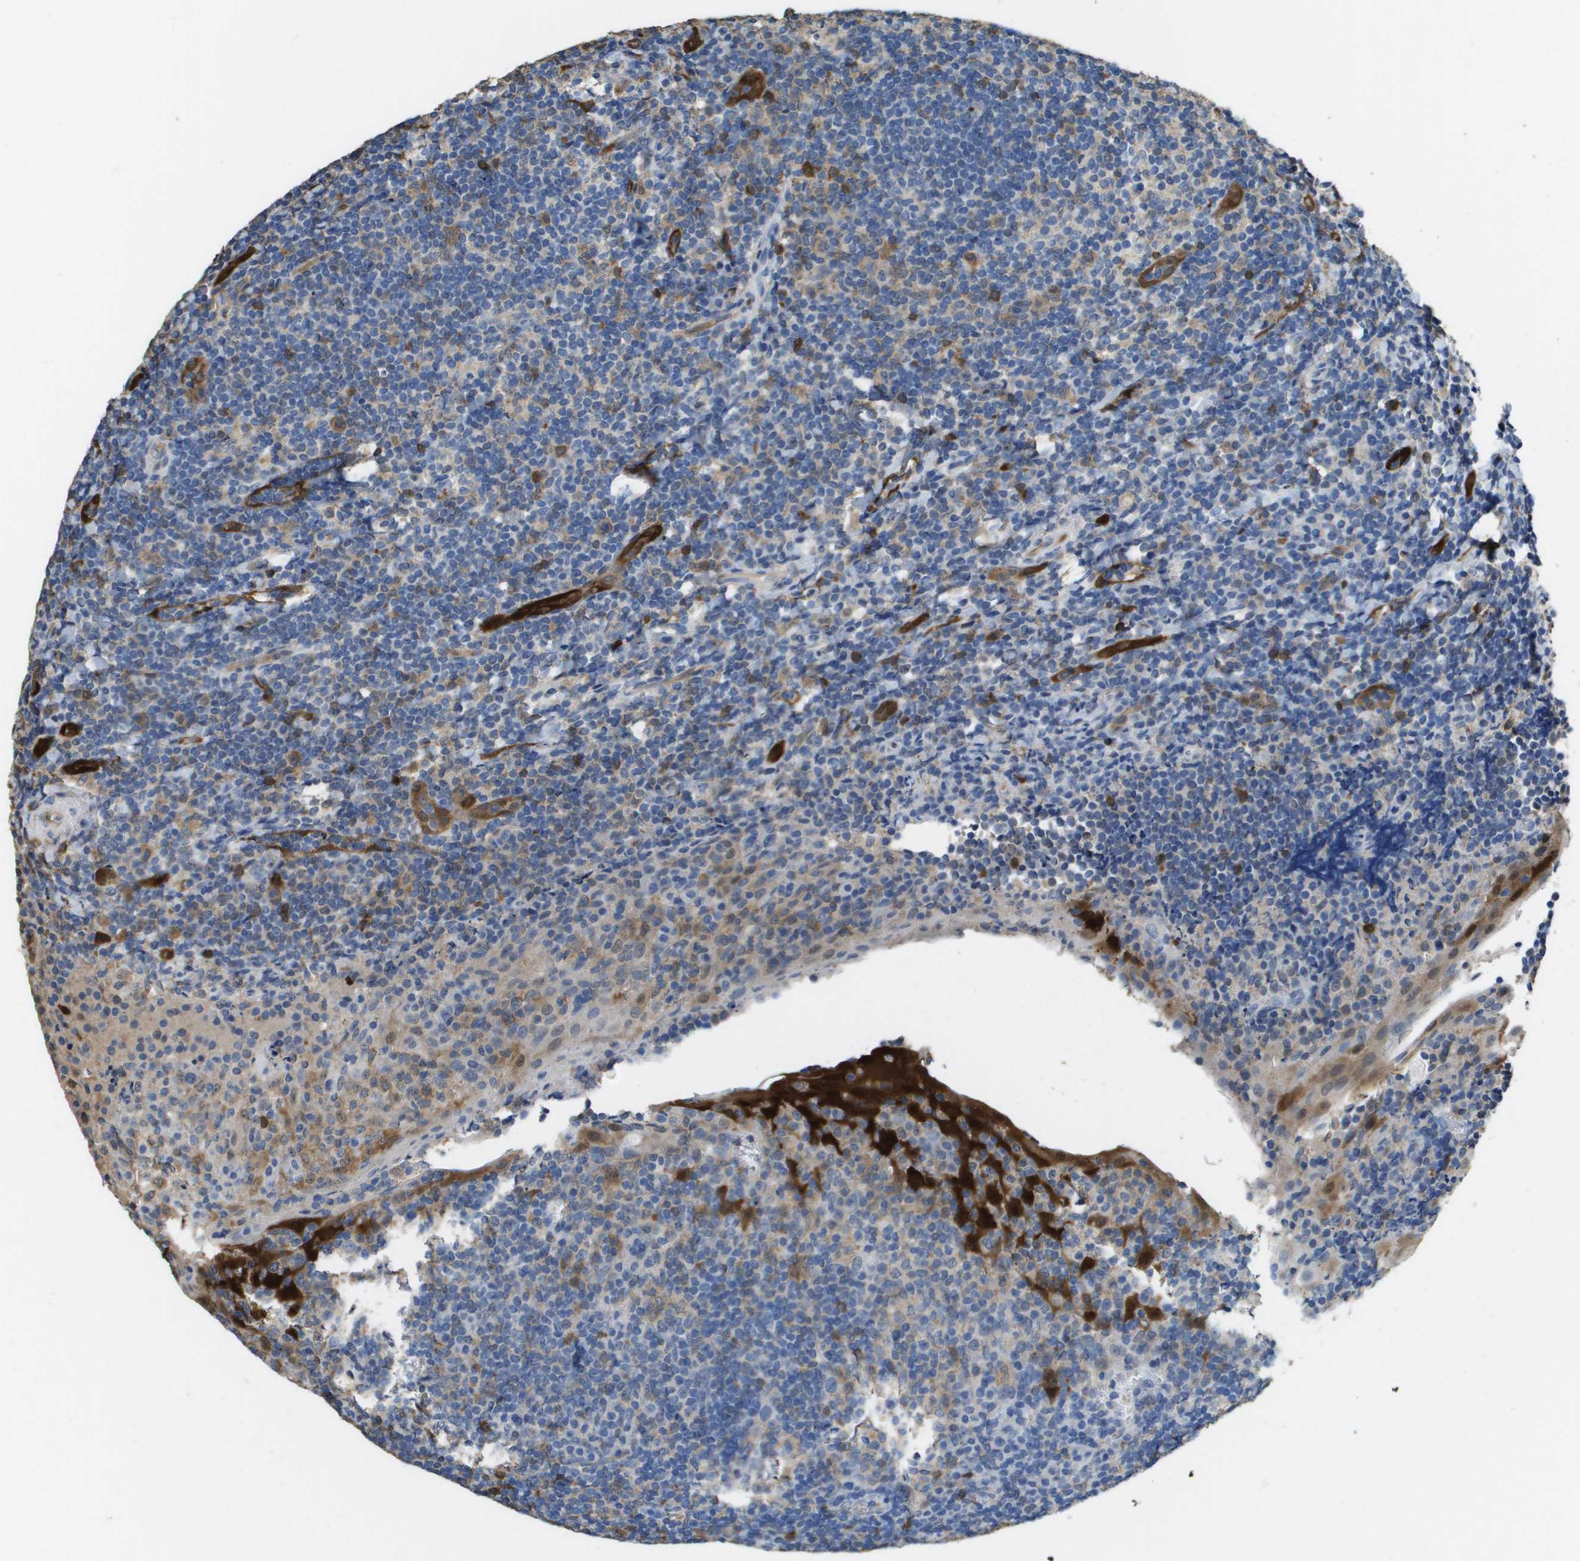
{"staining": {"intensity": "moderate", "quantity": ">75%", "location": "cytoplasmic/membranous"}, "tissue": "tonsil", "cell_type": "Germinal center cells", "image_type": "normal", "snomed": [{"axis": "morphology", "description": "Normal tissue, NOS"}, {"axis": "topography", "description": "Tonsil"}], "caption": "IHC photomicrograph of normal tonsil: human tonsil stained using IHC demonstrates medium levels of moderate protein expression localized specifically in the cytoplasmic/membranous of germinal center cells, appearing as a cytoplasmic/membranous brown color.", "gene": "FABP5", "patient": {"sex": "male", "age": 37}}